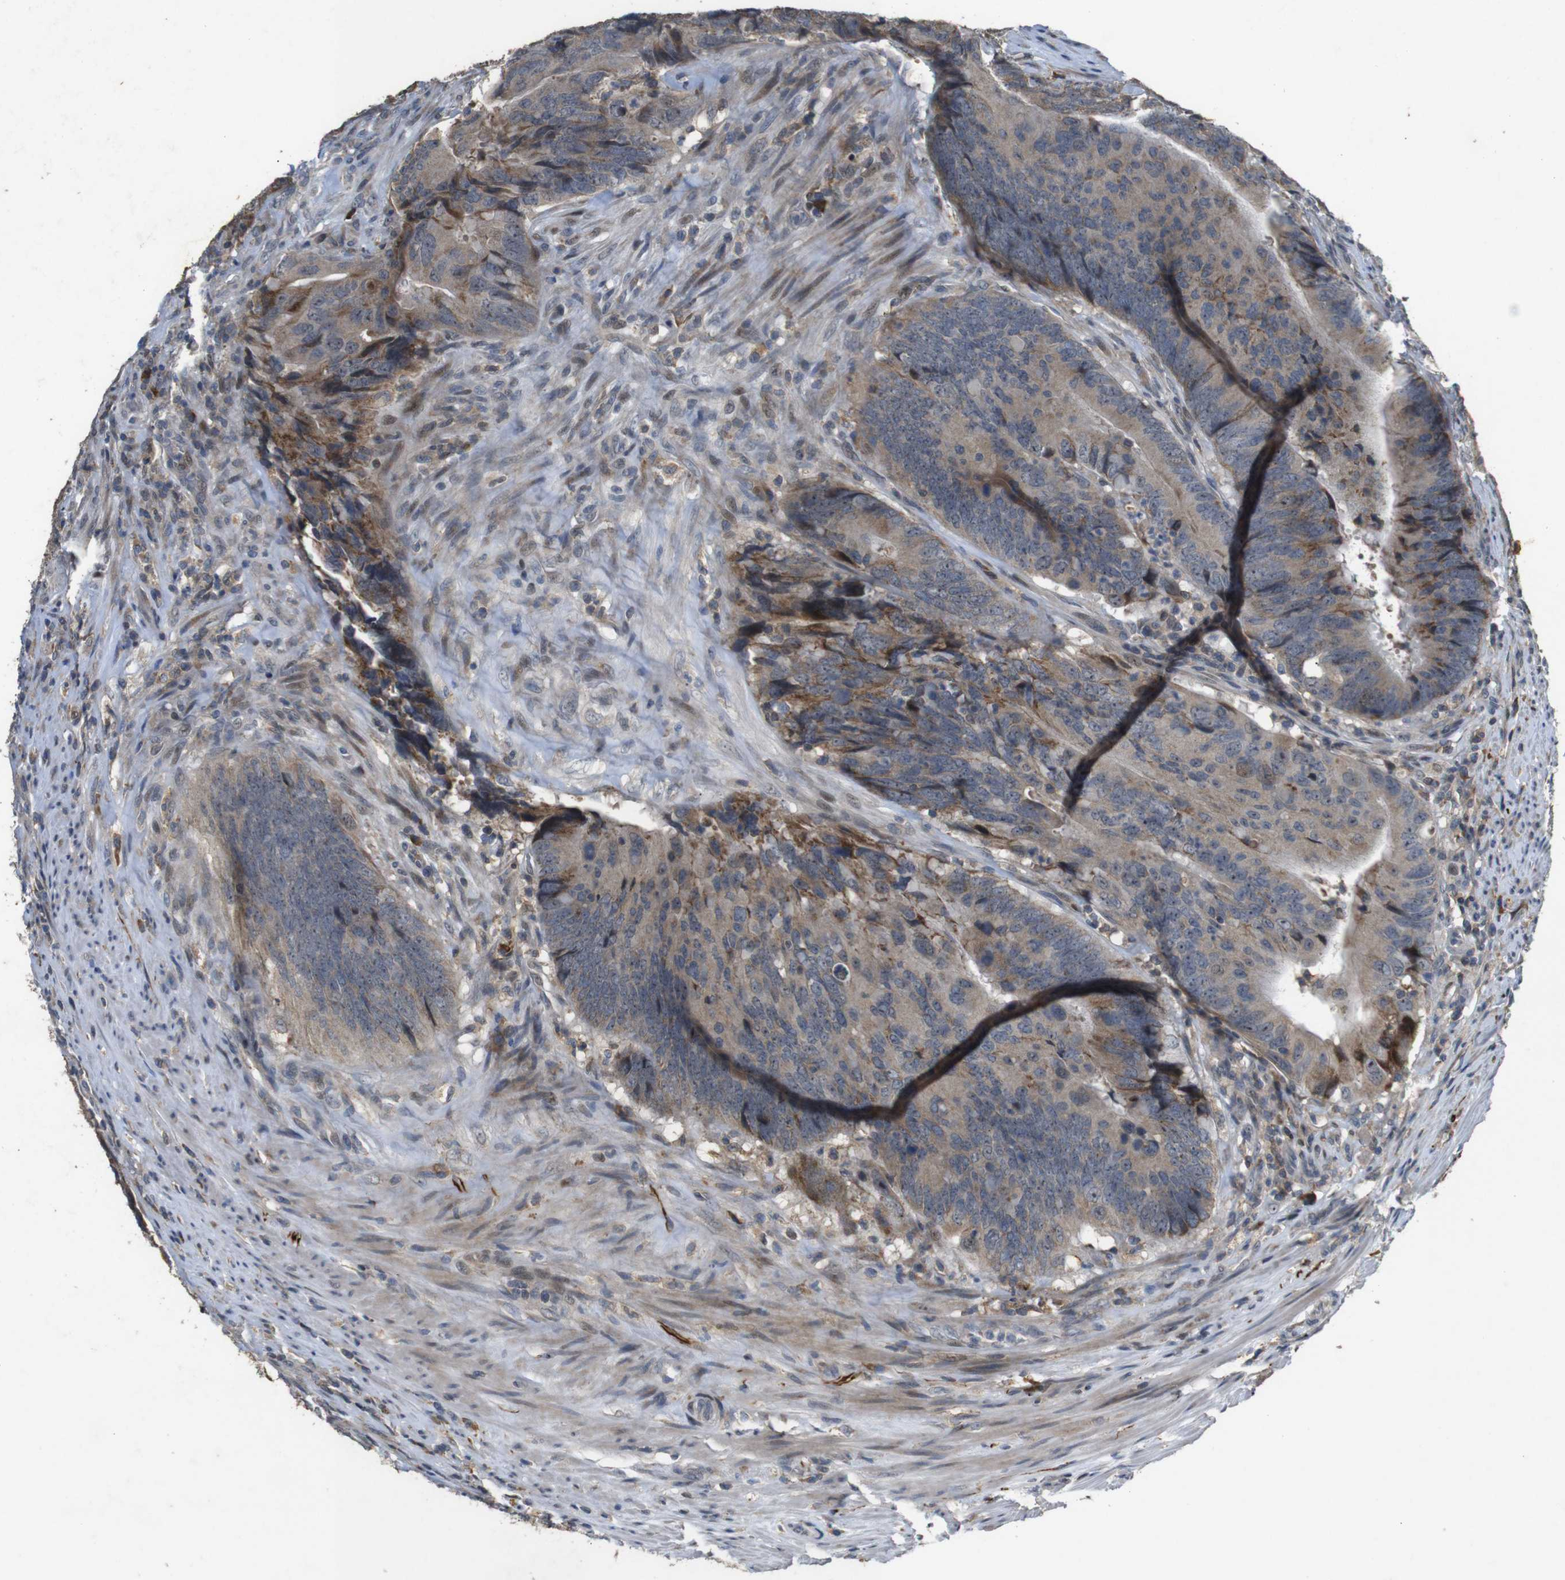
{"staining": {"intensity": "weak", "quantity": ">75%", "location": "cytoplasmic/membranous"}, "tissue": "colorectal cancer", "cell_type": "Tumor cells", "image_type": "cancer", "snomed": [{"axis": "morphology", "description": "Normal tissue, NOS"}, {"axis": "morphology", "description": "Adenocarcinoma, NOS"}, {"axis": "topography", "description": "Colon"}], "caption": "Protein expression analysis of human colorectal cancer reveals weak cytoplasmic/membranous positivity in about >75% of tumor cells. The staining is performed using DAB brown chromogen to label protein expression. The nuclei are counter-stained blue using hematoxylin.", "gene": "MAGI2", "patient": {"sex": "male", "age": 56}}